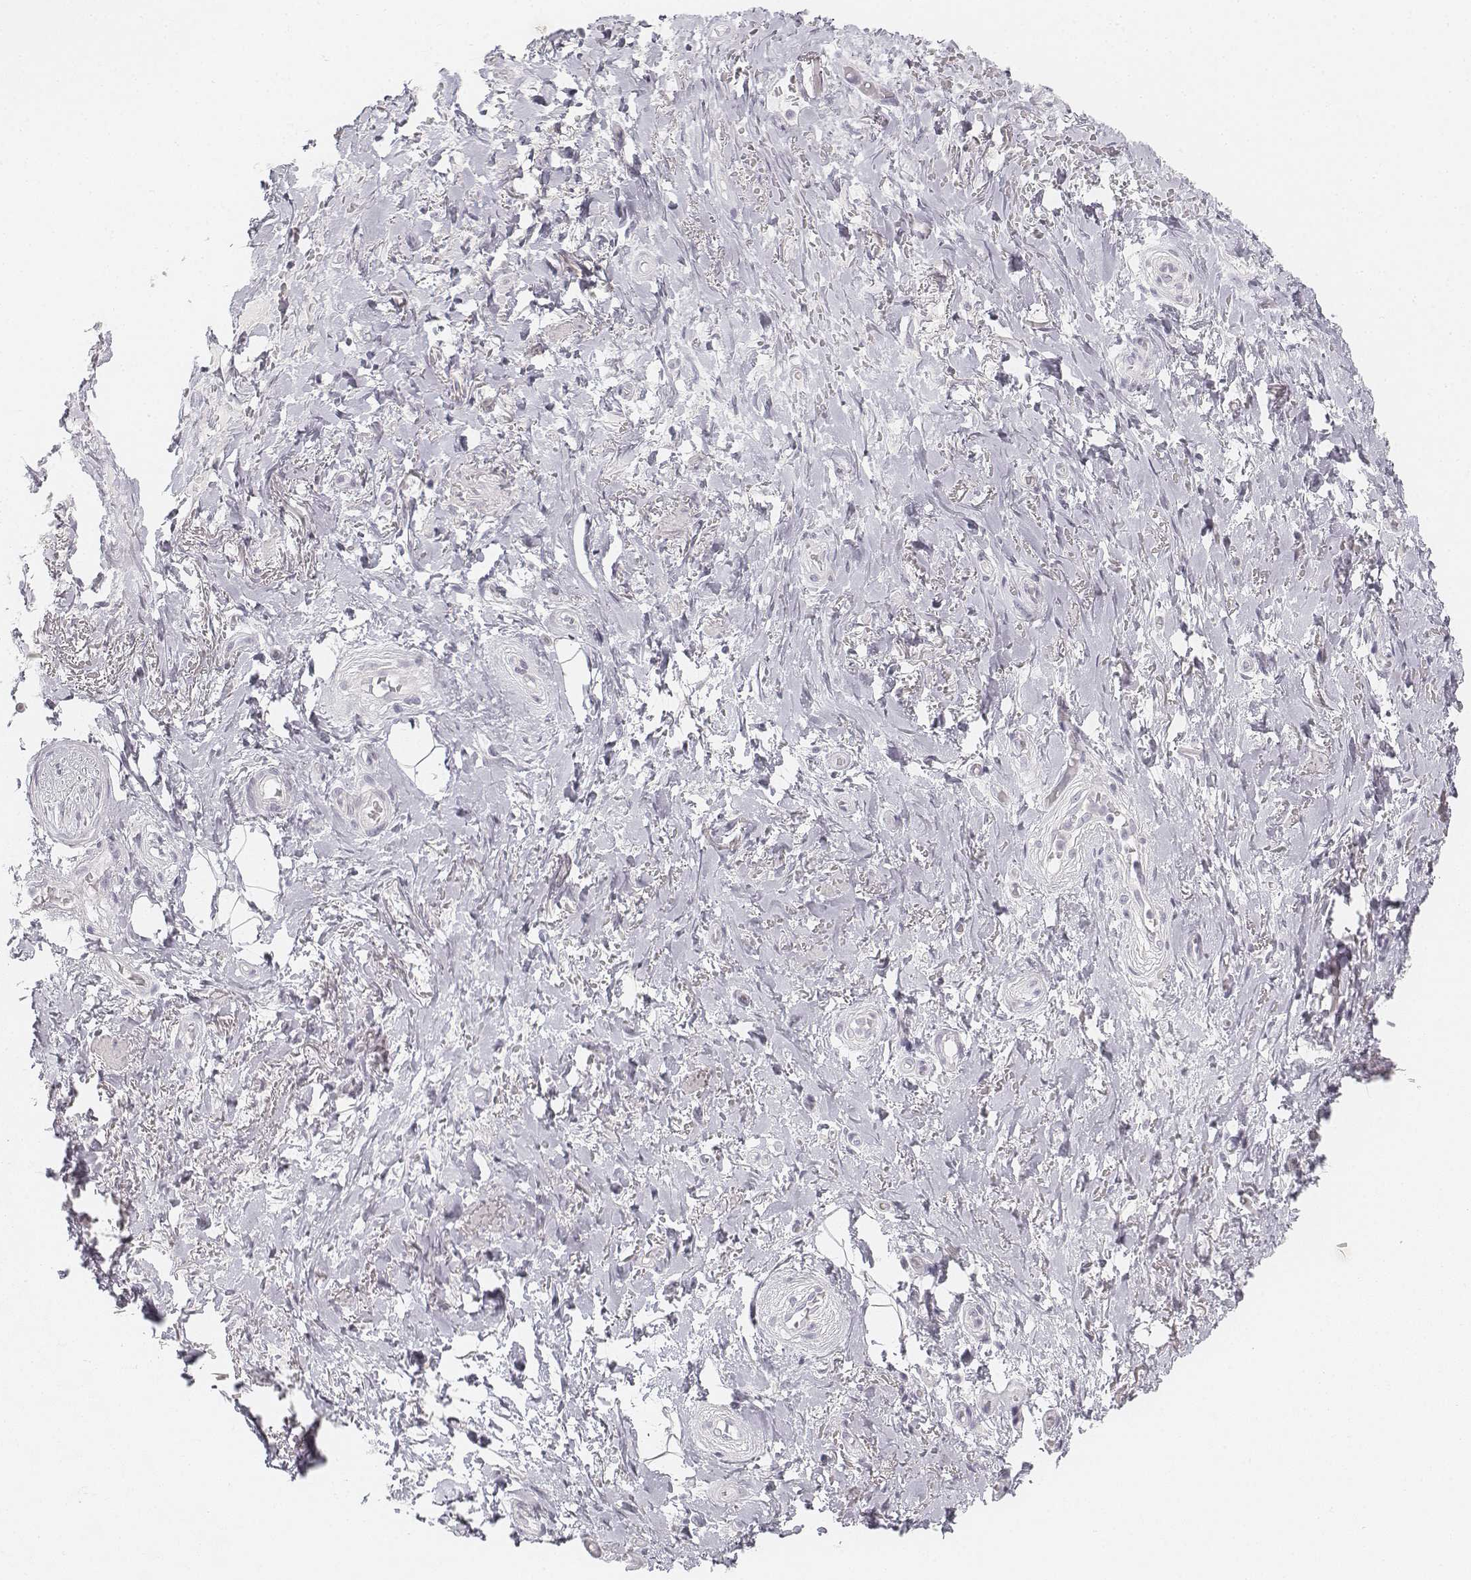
{"staining": {"intensity": "negative", "quantity": "none", "location": "none"}, "tissue": "adipose tissue", "cell_type": "Adipocytes", "image_type": "normal", "snomed": [{"axis": "morphology", "description": "Normal tissue, NOS"}, {"axis": "topography", "description": "Anal"}, {"axis": "topography", "description": "Peripheral nerve tissue"}], "caption": "Immunohistochemistry image of benign adipose tissue stained for a protein (brown), which shows no staining in adipocytes.", "gene": "KRT25", "patient": {"sex": "male", "age": 53}}